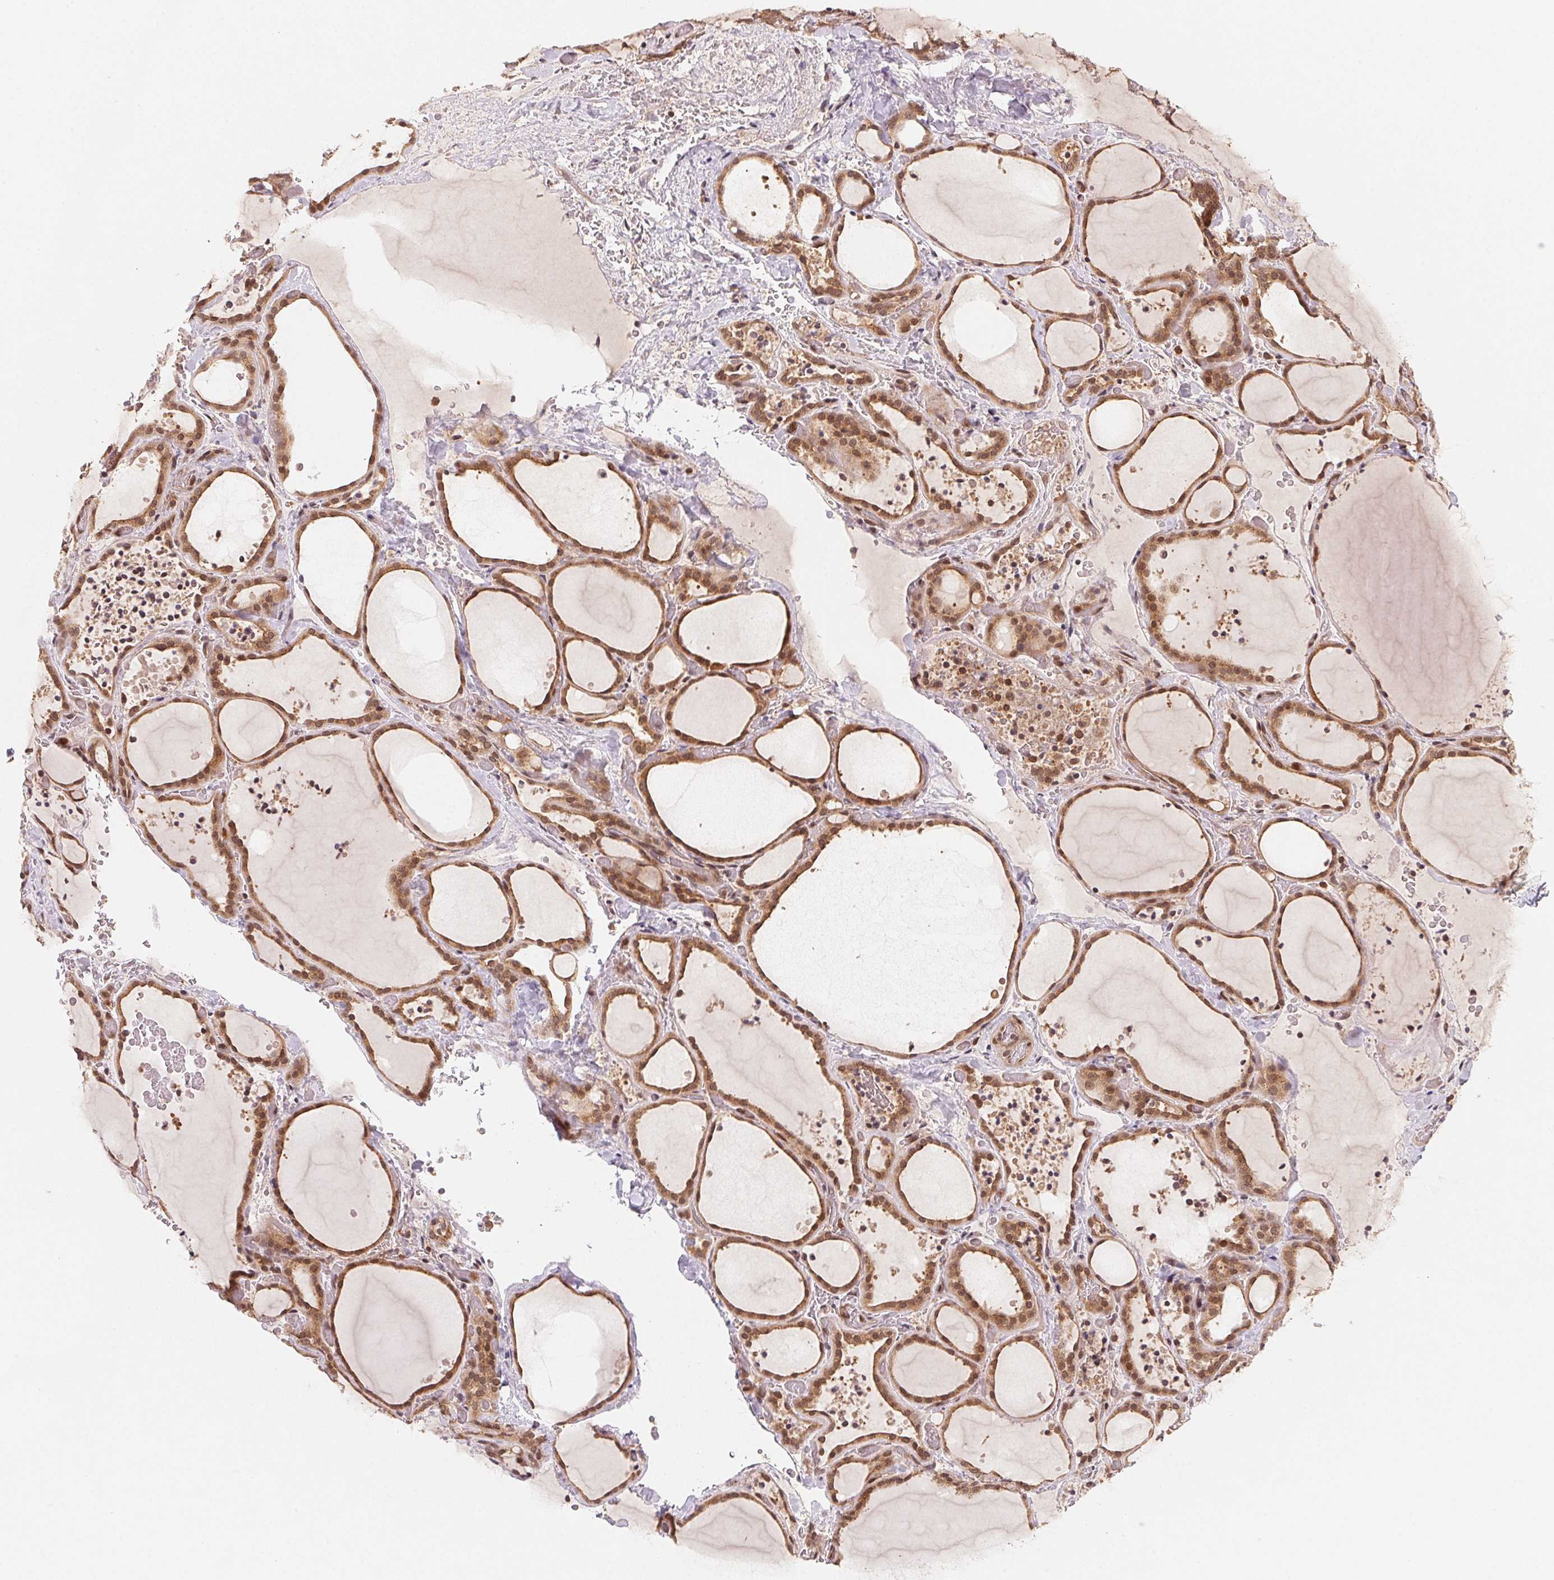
{"staining": {"intensity": "moderate", "quantity": ">75%", "location": "cytoplasmic/membranous,nuclear"}, "tissue": "thyroid gland", "cell_type": "Glandular cells", "image_type": "normal", "snomed": [{"axis": "morphology", "description": "Normal tissue, NOS"}, {"axis": "topography", "description": "Thyroid gland"}], "caption": "IHC micrograph of unremarkable human thyroid gland stained for a protein (brown), which reveals medium levels of moderate cytoplasmic/membranous,nuclear staining in approximately >75% of glandular cells.", "gene": "CCDC102B", "patient": {"sex": "female", "age": 36}}